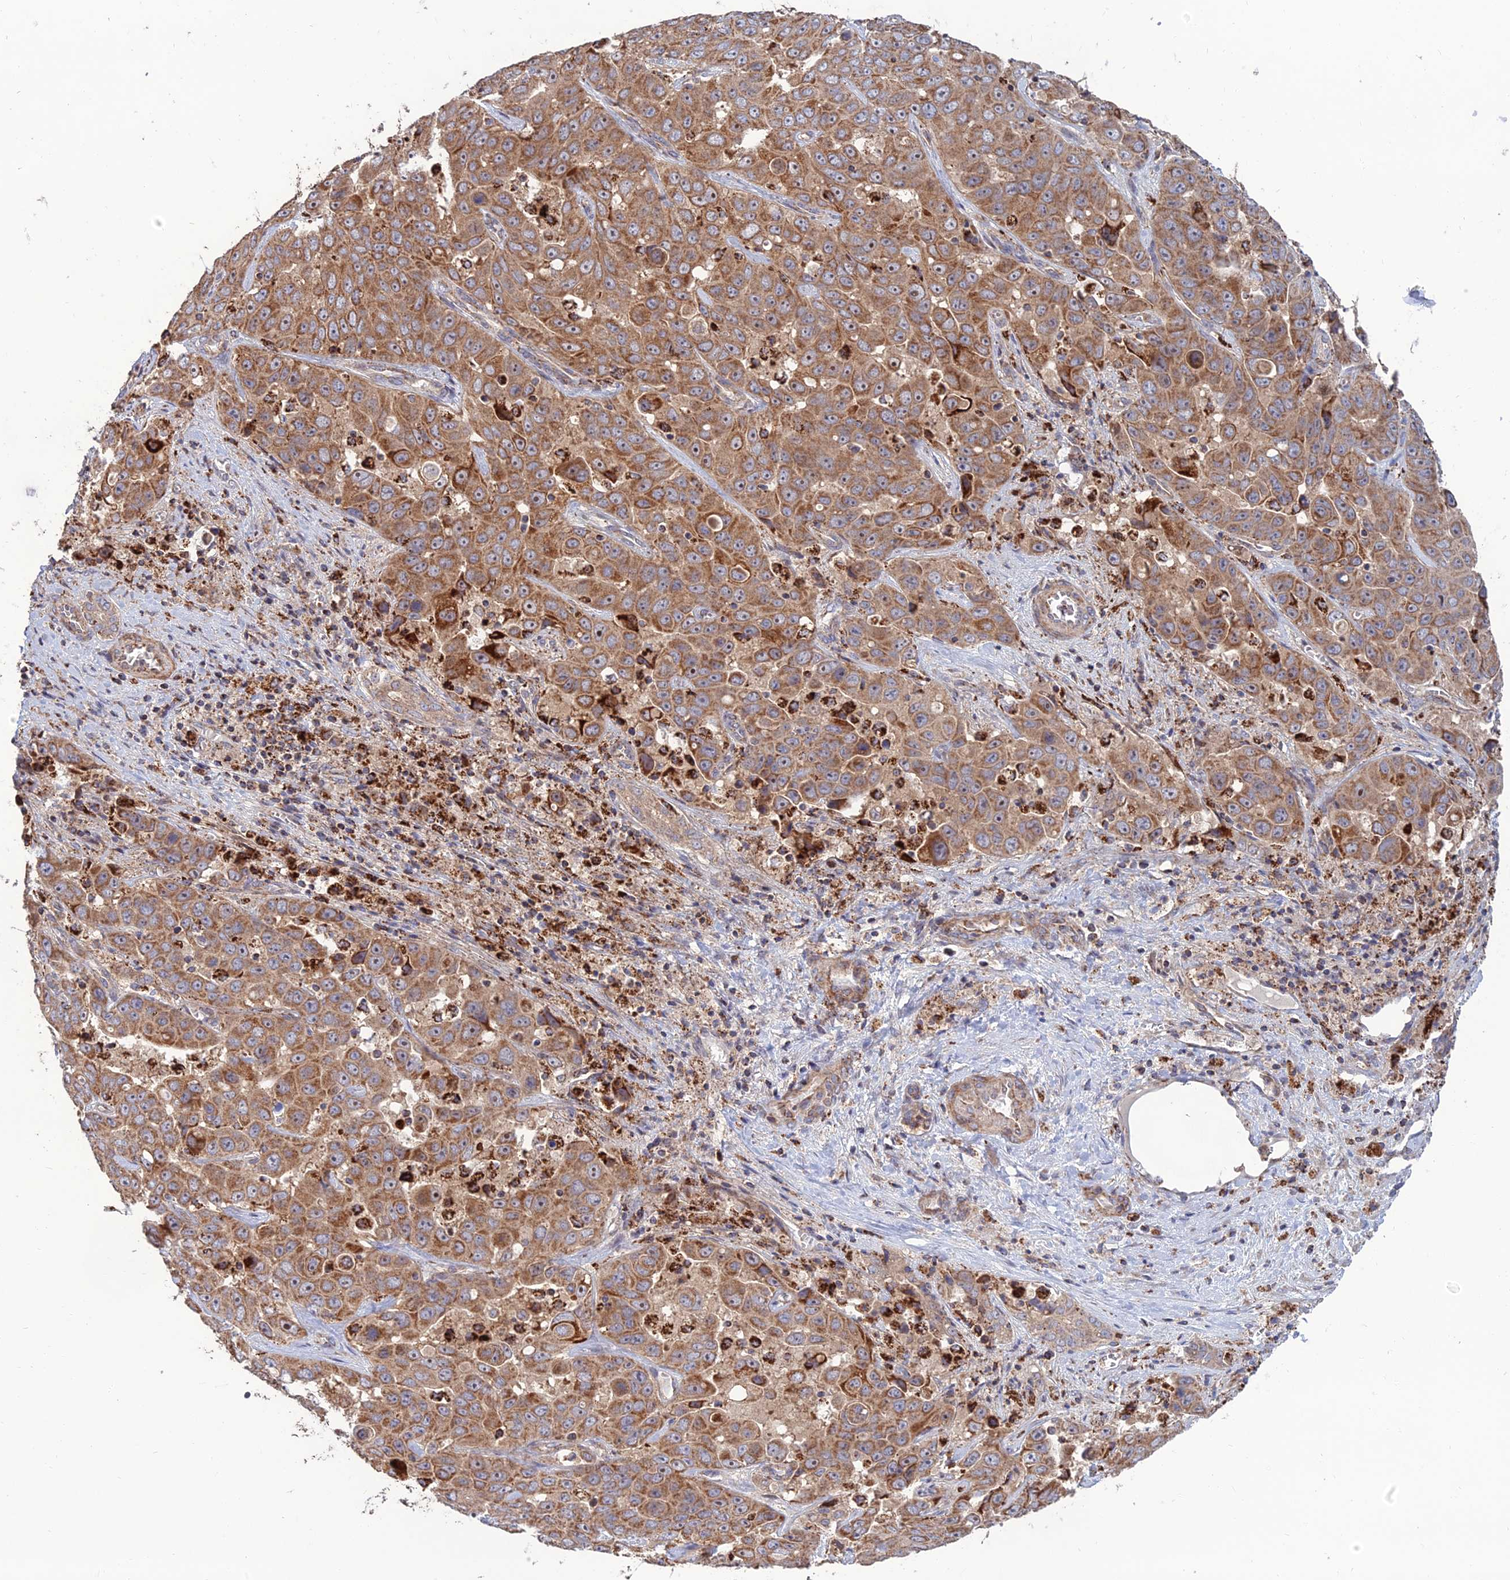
{"staining": {"intensity": "moderate", "quantity": ">75%", "location": "cytoplasmic/membranous"}, "tissue": "liver cancer", "cell_type": "Tumor cells", "image_type": "cancer", "snomed": [{"axis": "morphology", "description": "Cholangiocarcinoma"}, {"axis": "topography", "description": "Liver"}], "caption": "Liver cancer (cholangiocarcinoma) stained for a protein exhibits moderate cytoplasmic/membranous positivity in tumor cells.", "gene": "RIC8B", "patient": {"sex": "female", "age": 52}}